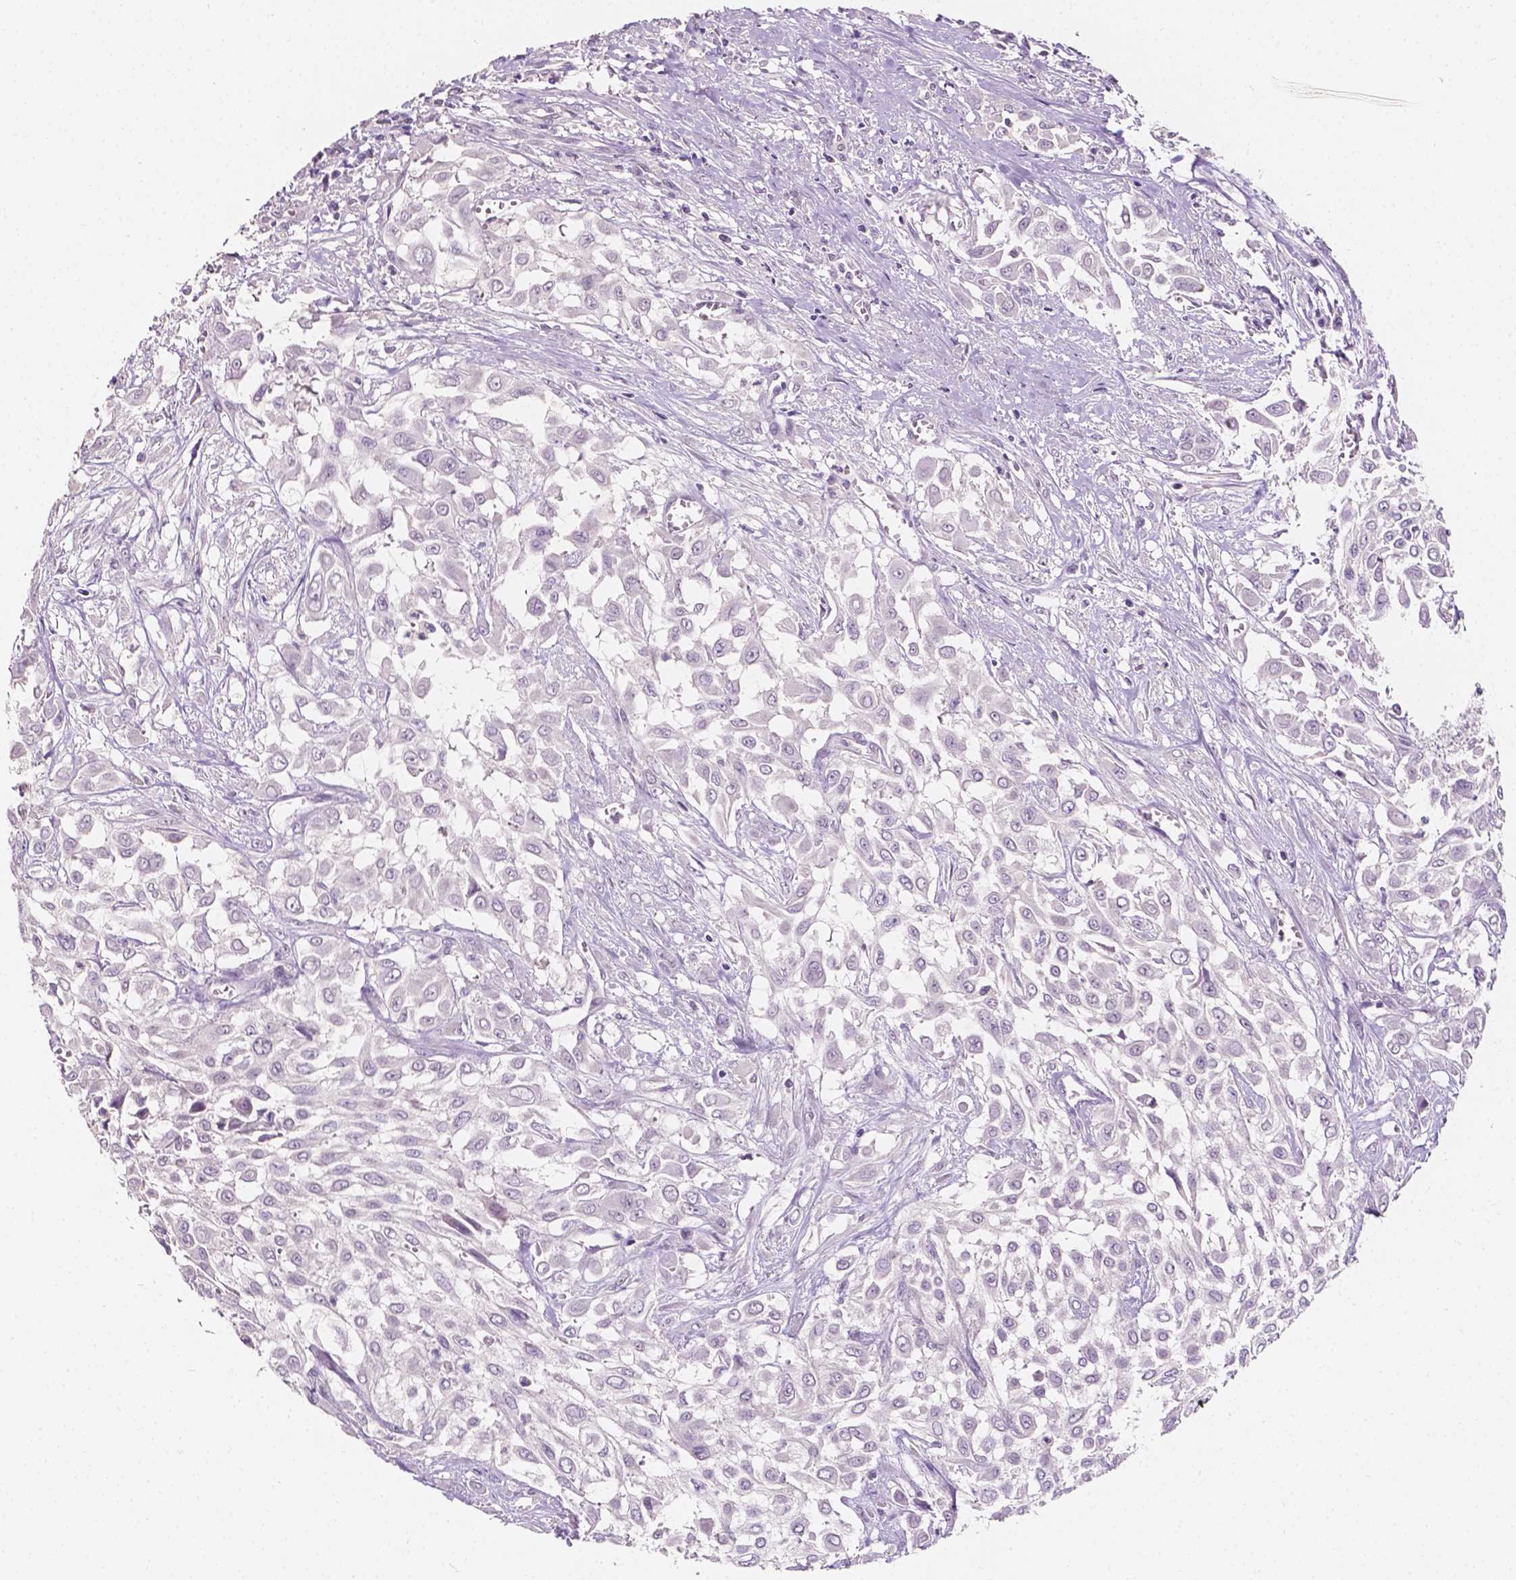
{"staining": {"intensity": "negative", "quantity": "none", "location": "none"}, "tissue": "urothelial cancer", "cell_type": "Tumor cells", "image_type": "cancer", "snomed": [{"axis": "morphology", "description": "Urothelial carcinoma, High grade"}, {"axis": "topography", "description": "Urinary bladder"}], "caption": "Histopathology image shows no significant protein staining in tumor cells of urothelial carcinoma (high-grade).", "gene": "TAL1", "patient": {"sex": "male", "age": 57}}